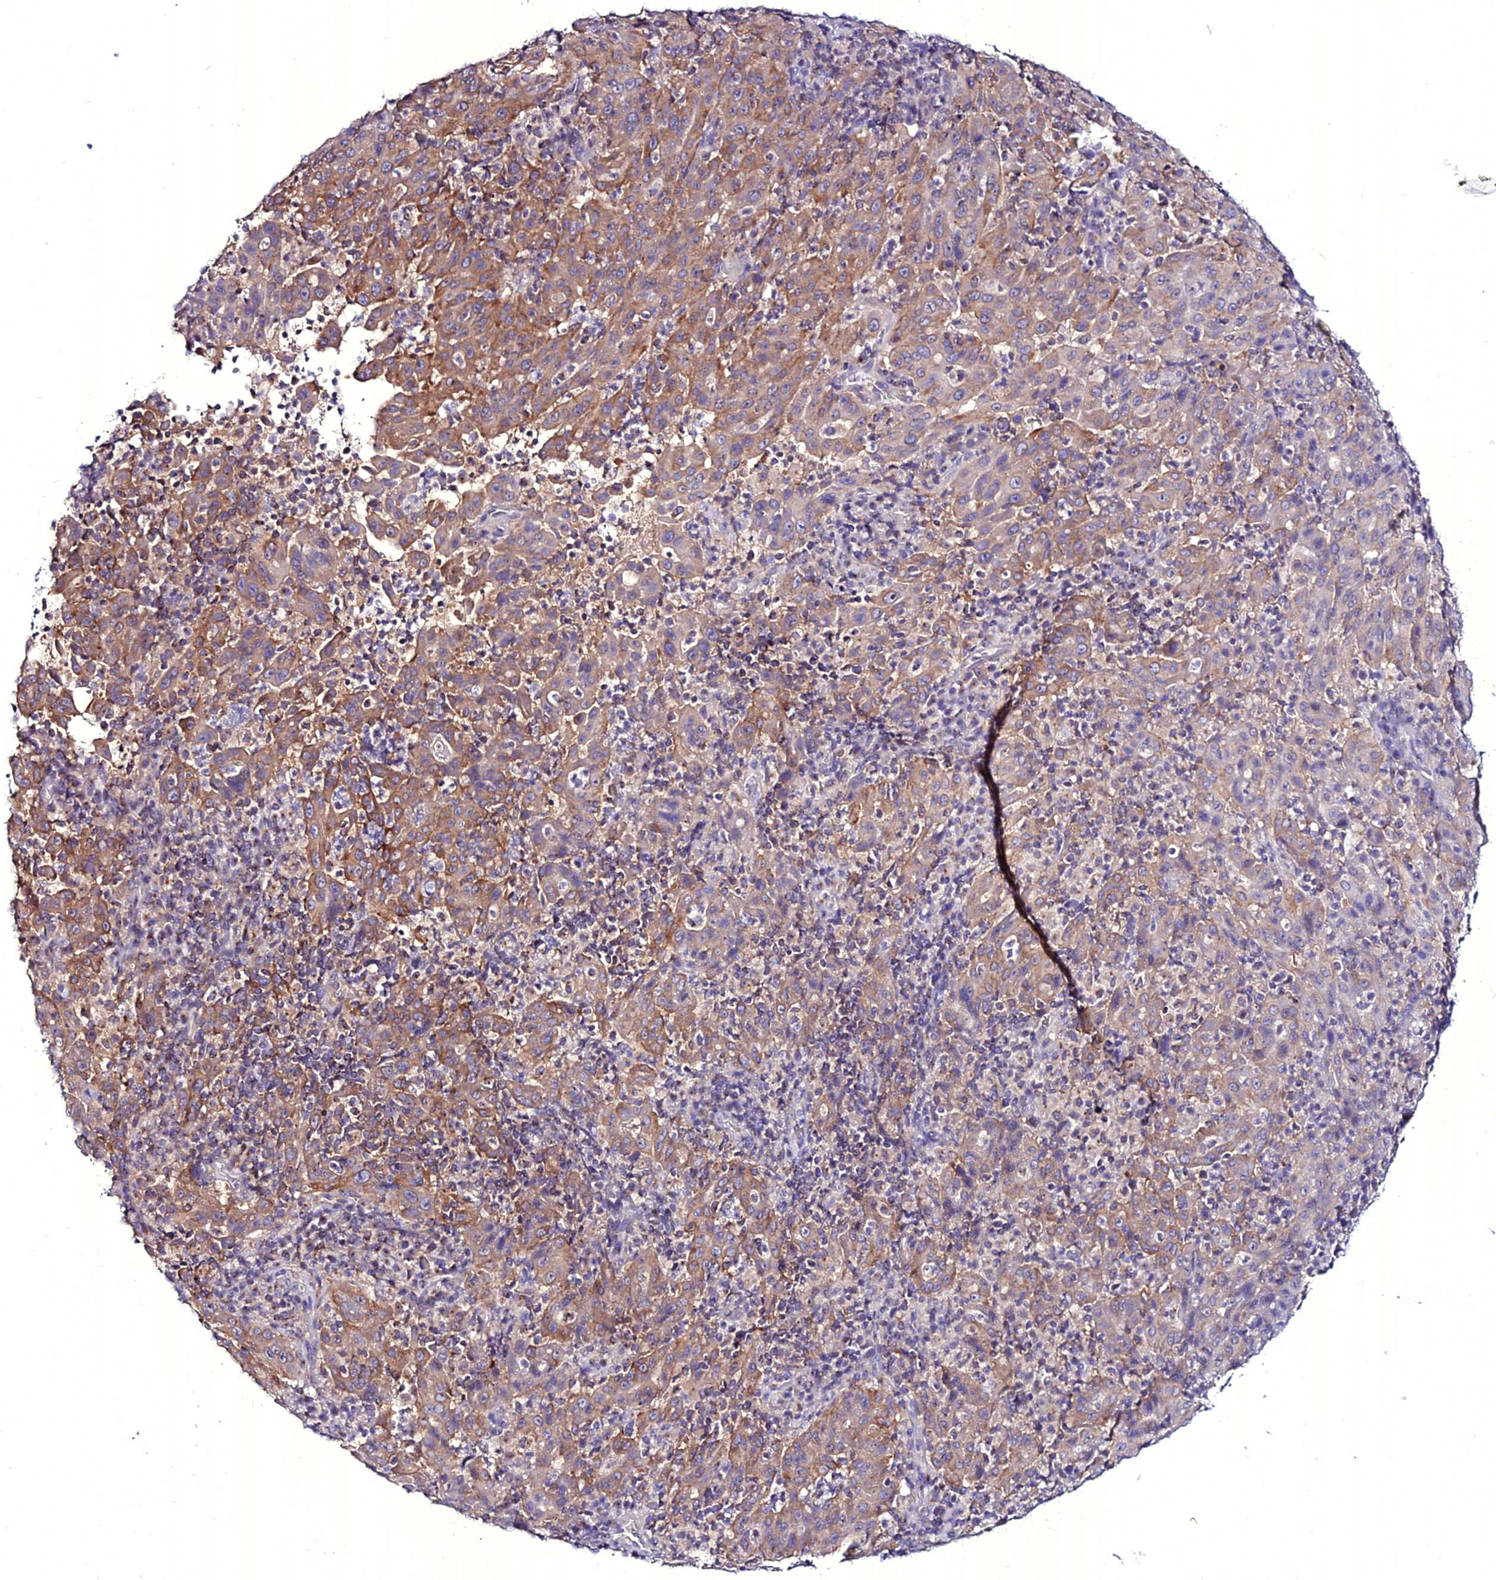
{"staining": {"intensity": "moderate", "quantity": ">75%", "location": "cytoplasmic/membranous"}, "tissue": "pancreatic cancer", "cell_type": "Tumor cells", "image_type": "cancer", "snomed": [{"axis": "morphology", "description": "Adenocarcinoma, NOS"}, {"axis": "topography", "description": "Pancreas"}], "caption": "Brown immunohistochemical staining in pancreatic cancer (adenocarcinoma) displays moderate cytoplasmic/membranous expression in about >75% of tumor cells.", "gene": "ATG16L2", "patient": {"sex": "male", "age": 63}}